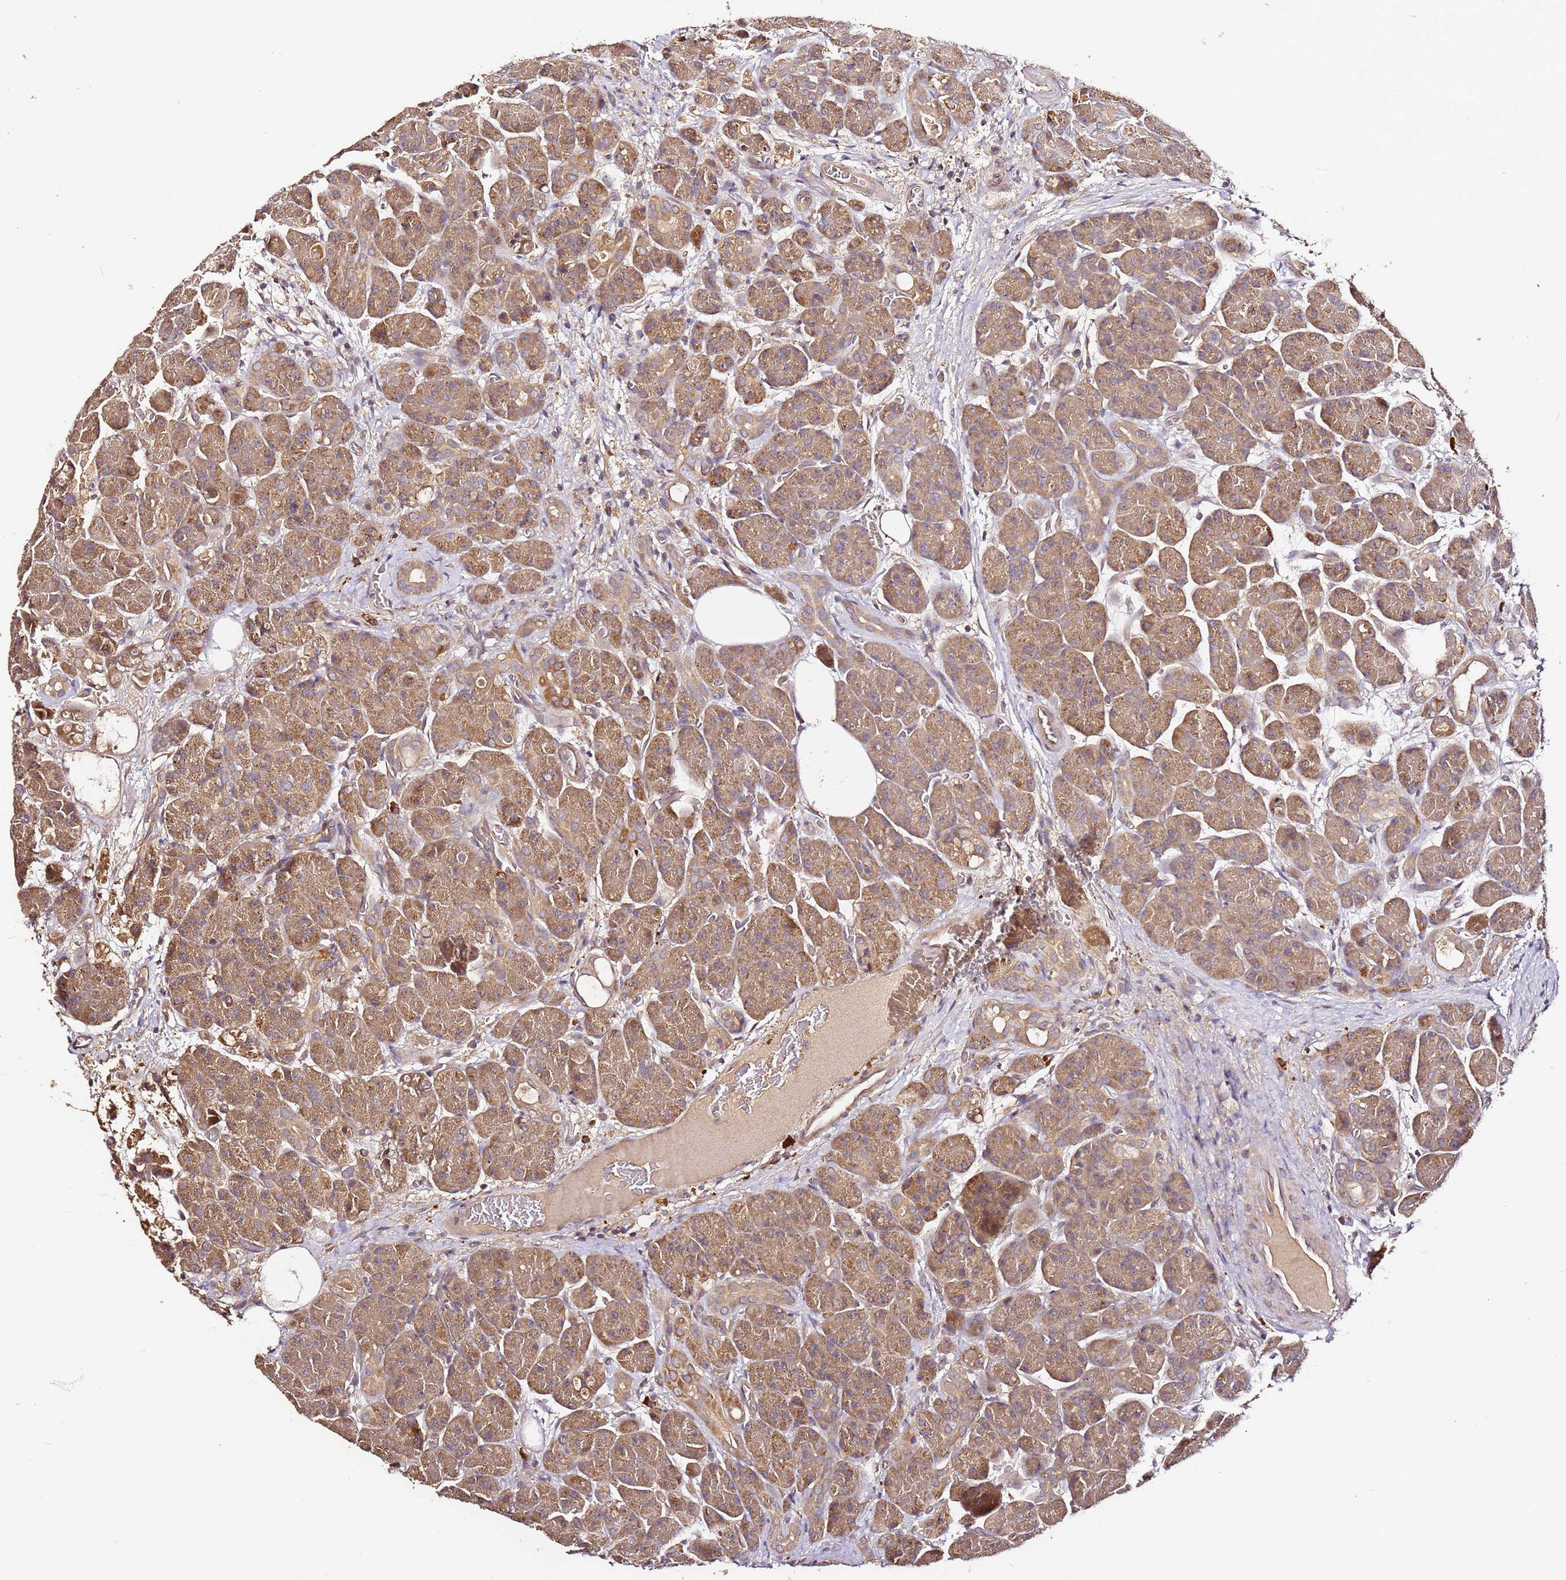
{"staining": {"intensity": "moderate", "quantity": ">75%", "location": "cytoplasmic/membranous"}, "tissue": "pancreas", "cell_type": "Exocrine glandular cells", "image_type": "normal", "snomed": [{"axis": "morphology", "description": "Normal tissue, NOS"}, {"axis": "topography", "description": "Pancreas"}], "caption": "Approximately >75% of exocrine glandular cells in benign pancreas display moderate cytoplasmic/membranous protein staining as visualized by brown immunohistochemical staining.", "gene": "C6orf136", "patient": {"sex": "male", "age": 63}}